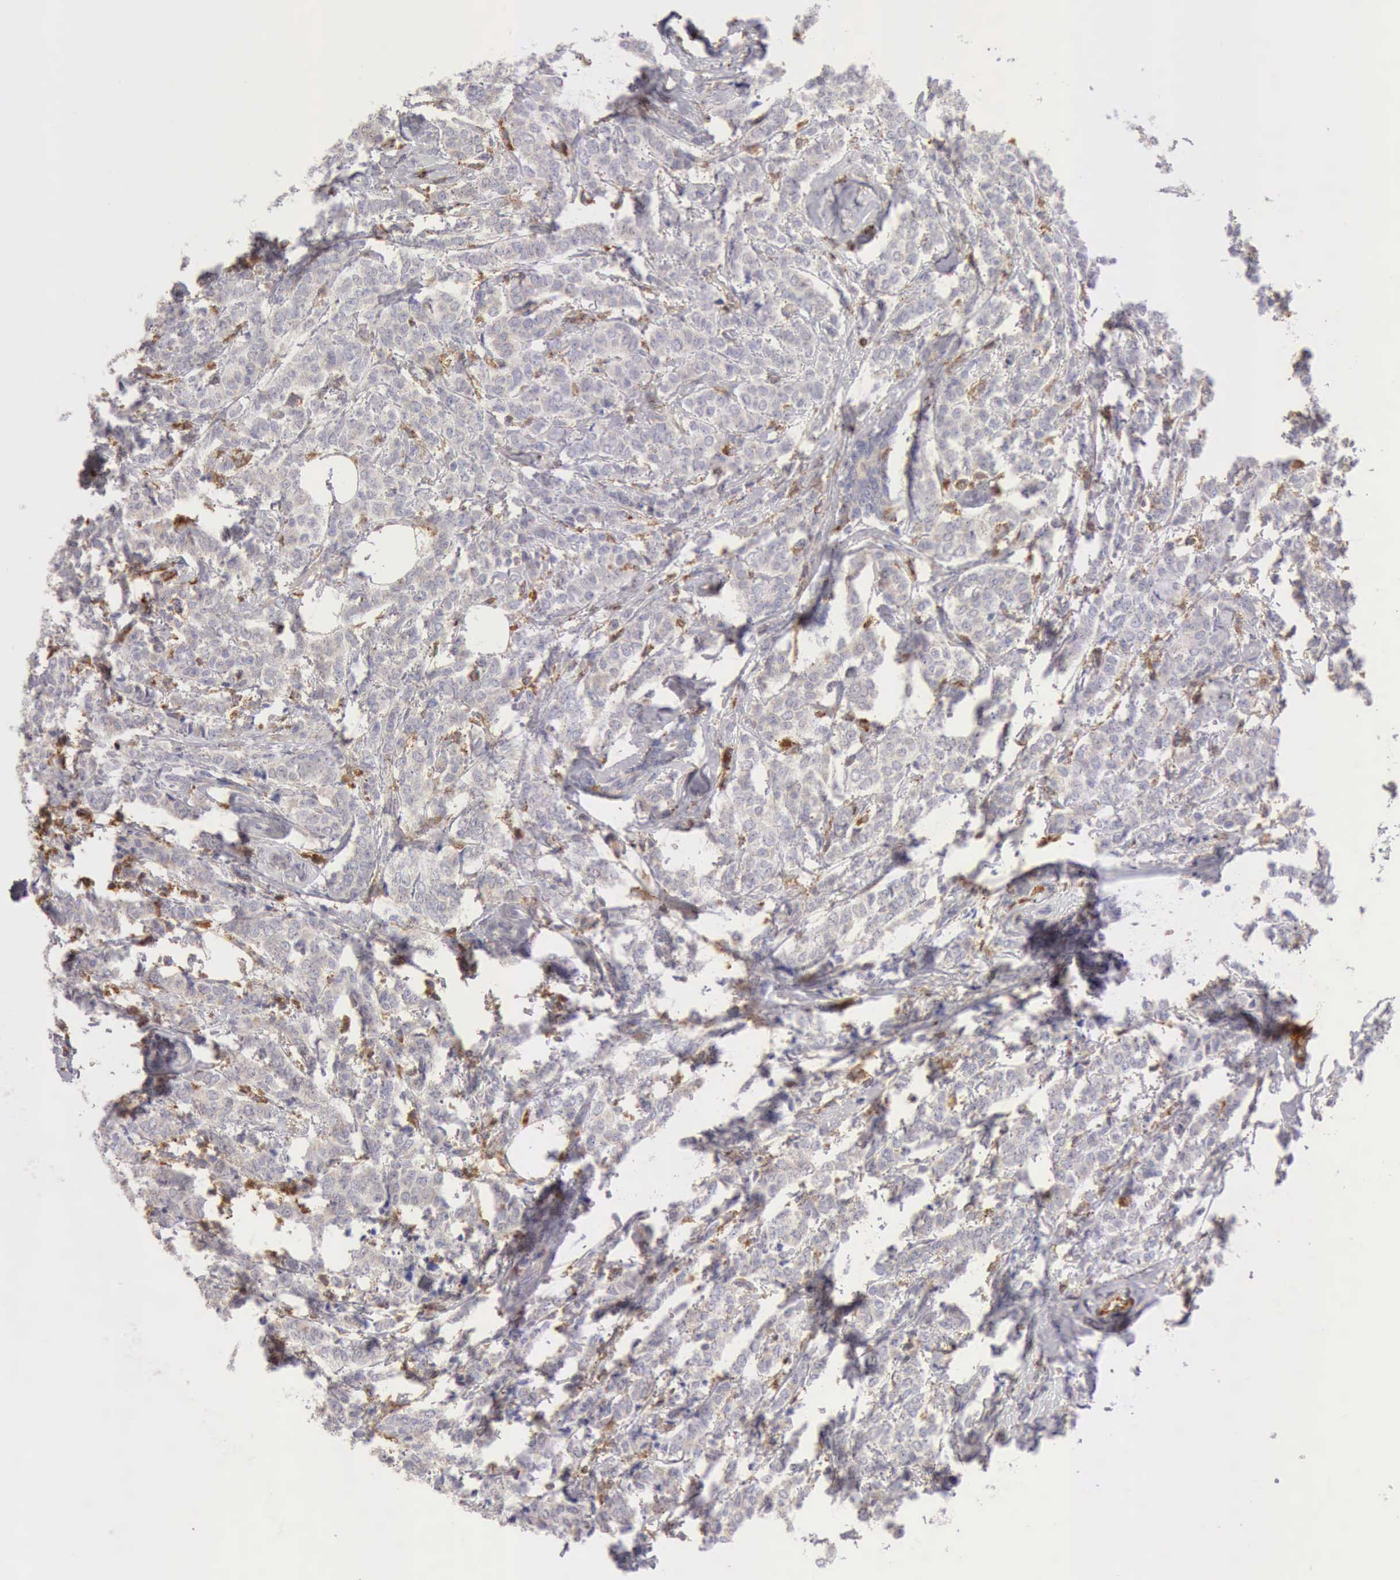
{"staining": {"intensity": "negative", "quantity": "none", "location": "none"}, "tissue": "breast cancer", "cell_type": "Tumor cells", "image_type": "cancer", "snomed": [{"axis": "morphology", "description": "Lobular carcinoma"}, {"axis": "topography", "description": "Breast"}], "caption": "This is an IHC histopathology image of breast cancer. There is no positivity in tumor cells.", "gene": "ARHGAP4", "patient": {"sex": "female", "age": 60}}